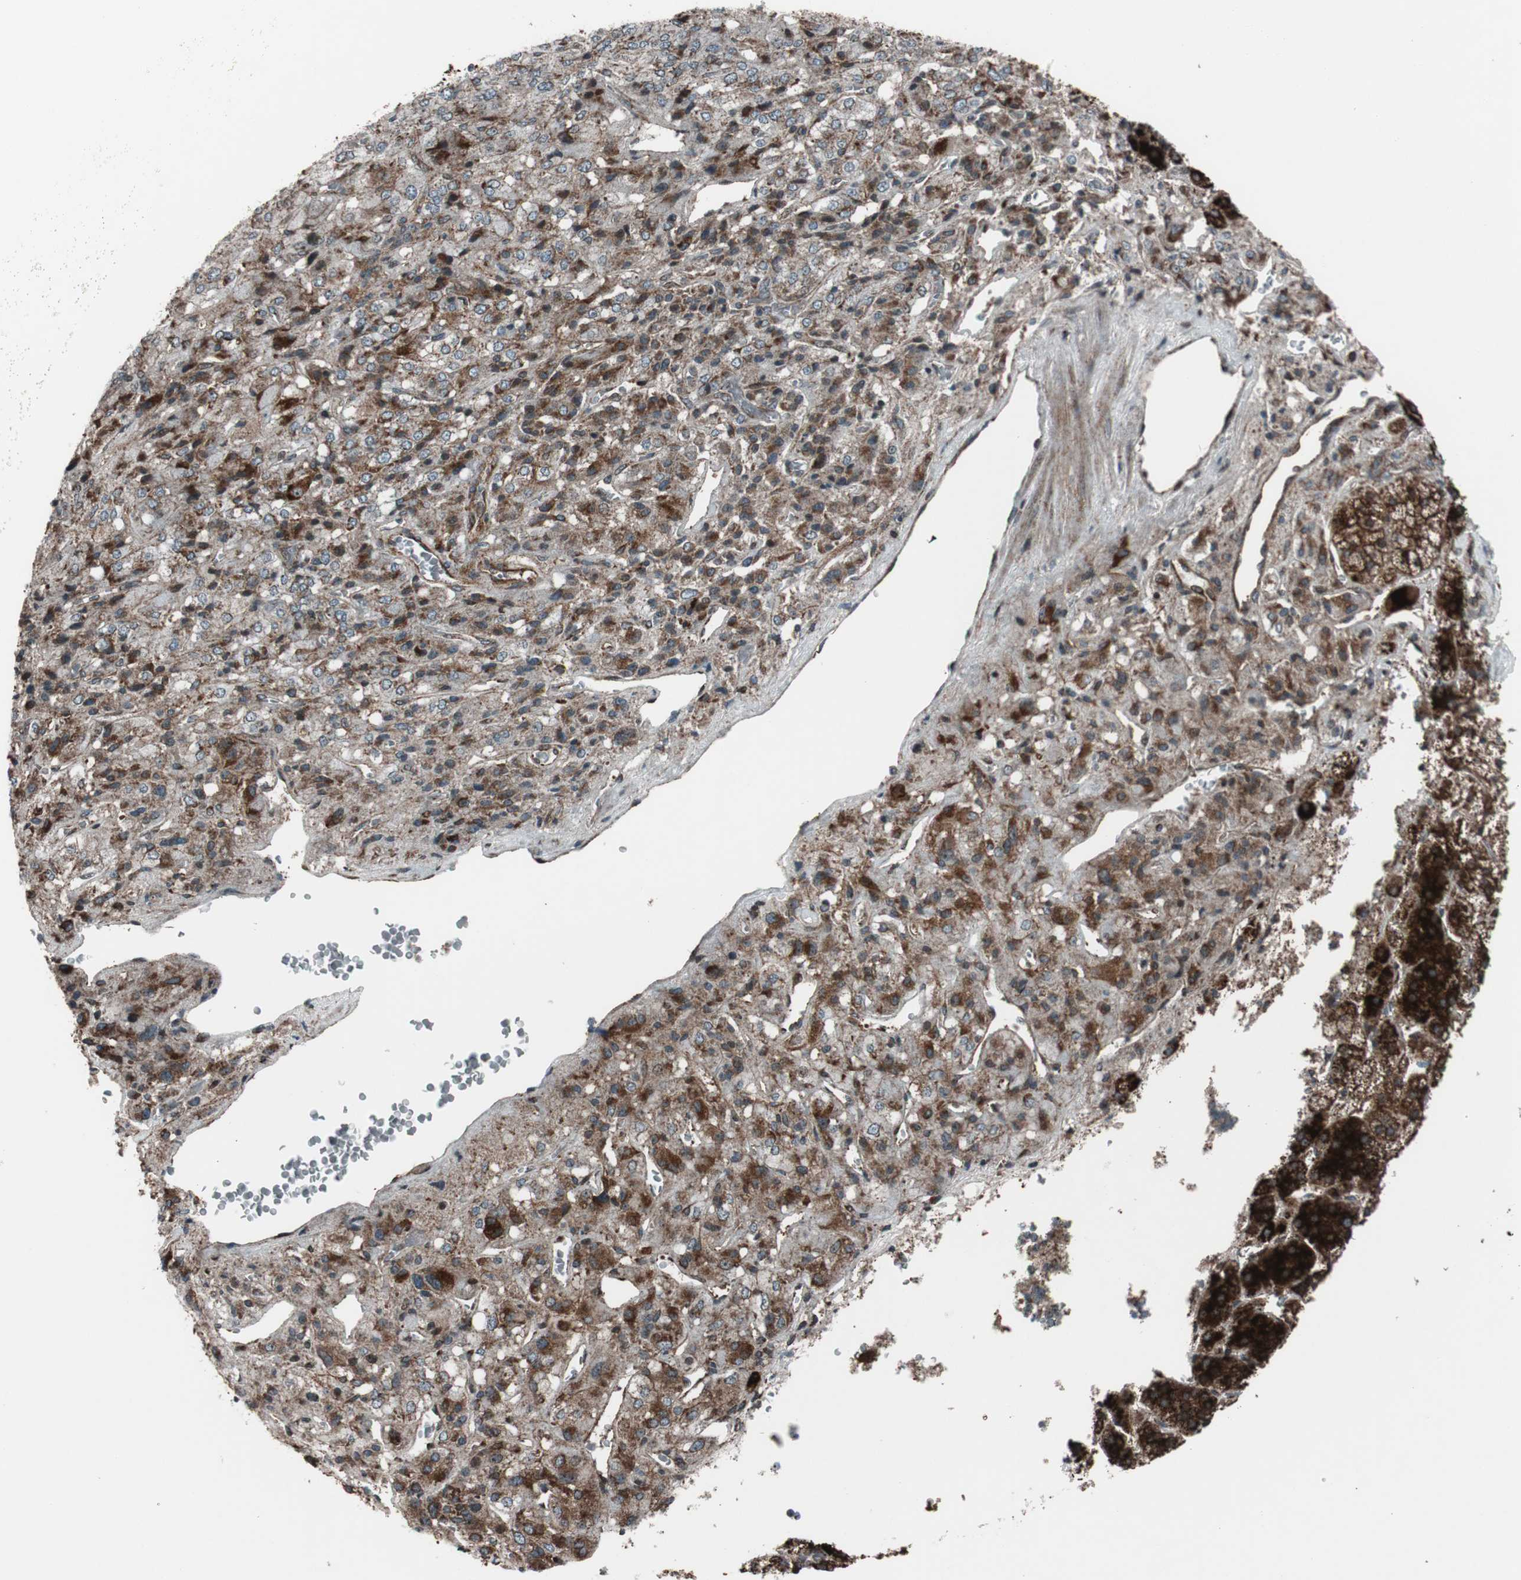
{"staining": {"intensity": "strong", "quantity": ">75%", "location": "cytoplasmic/membranous"}, "tissue": "adrenal gland", "cell_type": "Glandular cells", "image_type": "normal", "snomed": [{"axis": "morphology", "description": "Normal tissue, NOS"}, {"axis": "topography", "description": "Adrenal gland"}], "caption": "Protein expression analysis of benign human adrenal gland reveals strong cytoplasmic/membranous staining in approximately >75% of glandular cells. The staining is performed using DAB brown chromogen to label protein expression. The nuclei are counter-stained blue using hematoxylin.", "gene": "CCL14", "patient": {"sex": "female", "age": 44}}